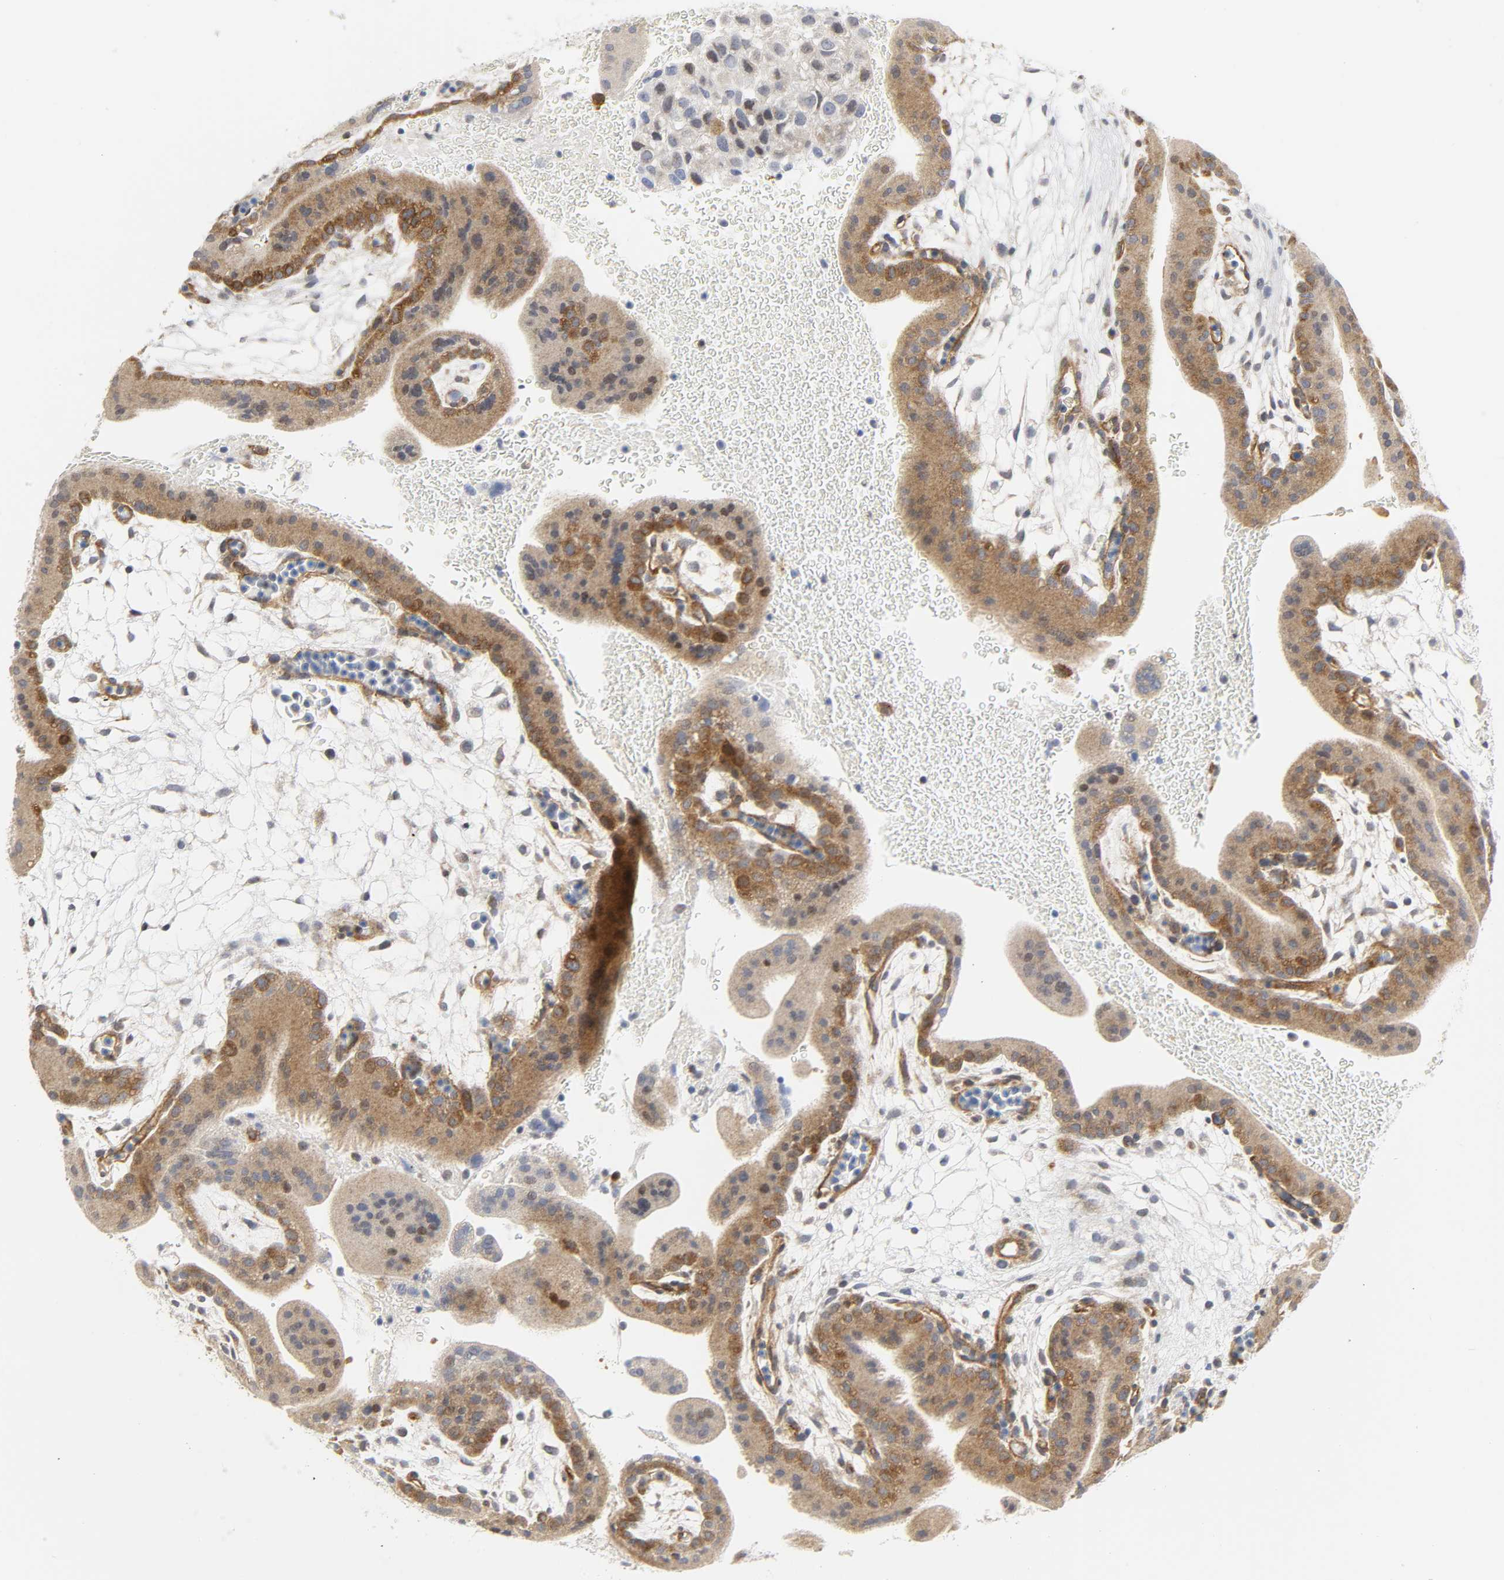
{"staining": {"intensity": "moderate", "quantity": "<25%", "location": "nuclear"}, "tissue": "placenta", "cell_type": "Decidual cells", "image_type": "normal", "snomed": [{"axis": "morphology", "description": "Normal tissue, NOS"}, {"axis": "topography", "description": "Placenta"}], "caption": "Approximately <25% of decidual cells in normal placenta display moderate nuclear protein positivity as visualized by brown immunohistochemical staining.", "gene": "DOCK1", "patient": {"sex": "female", "age": 19}}